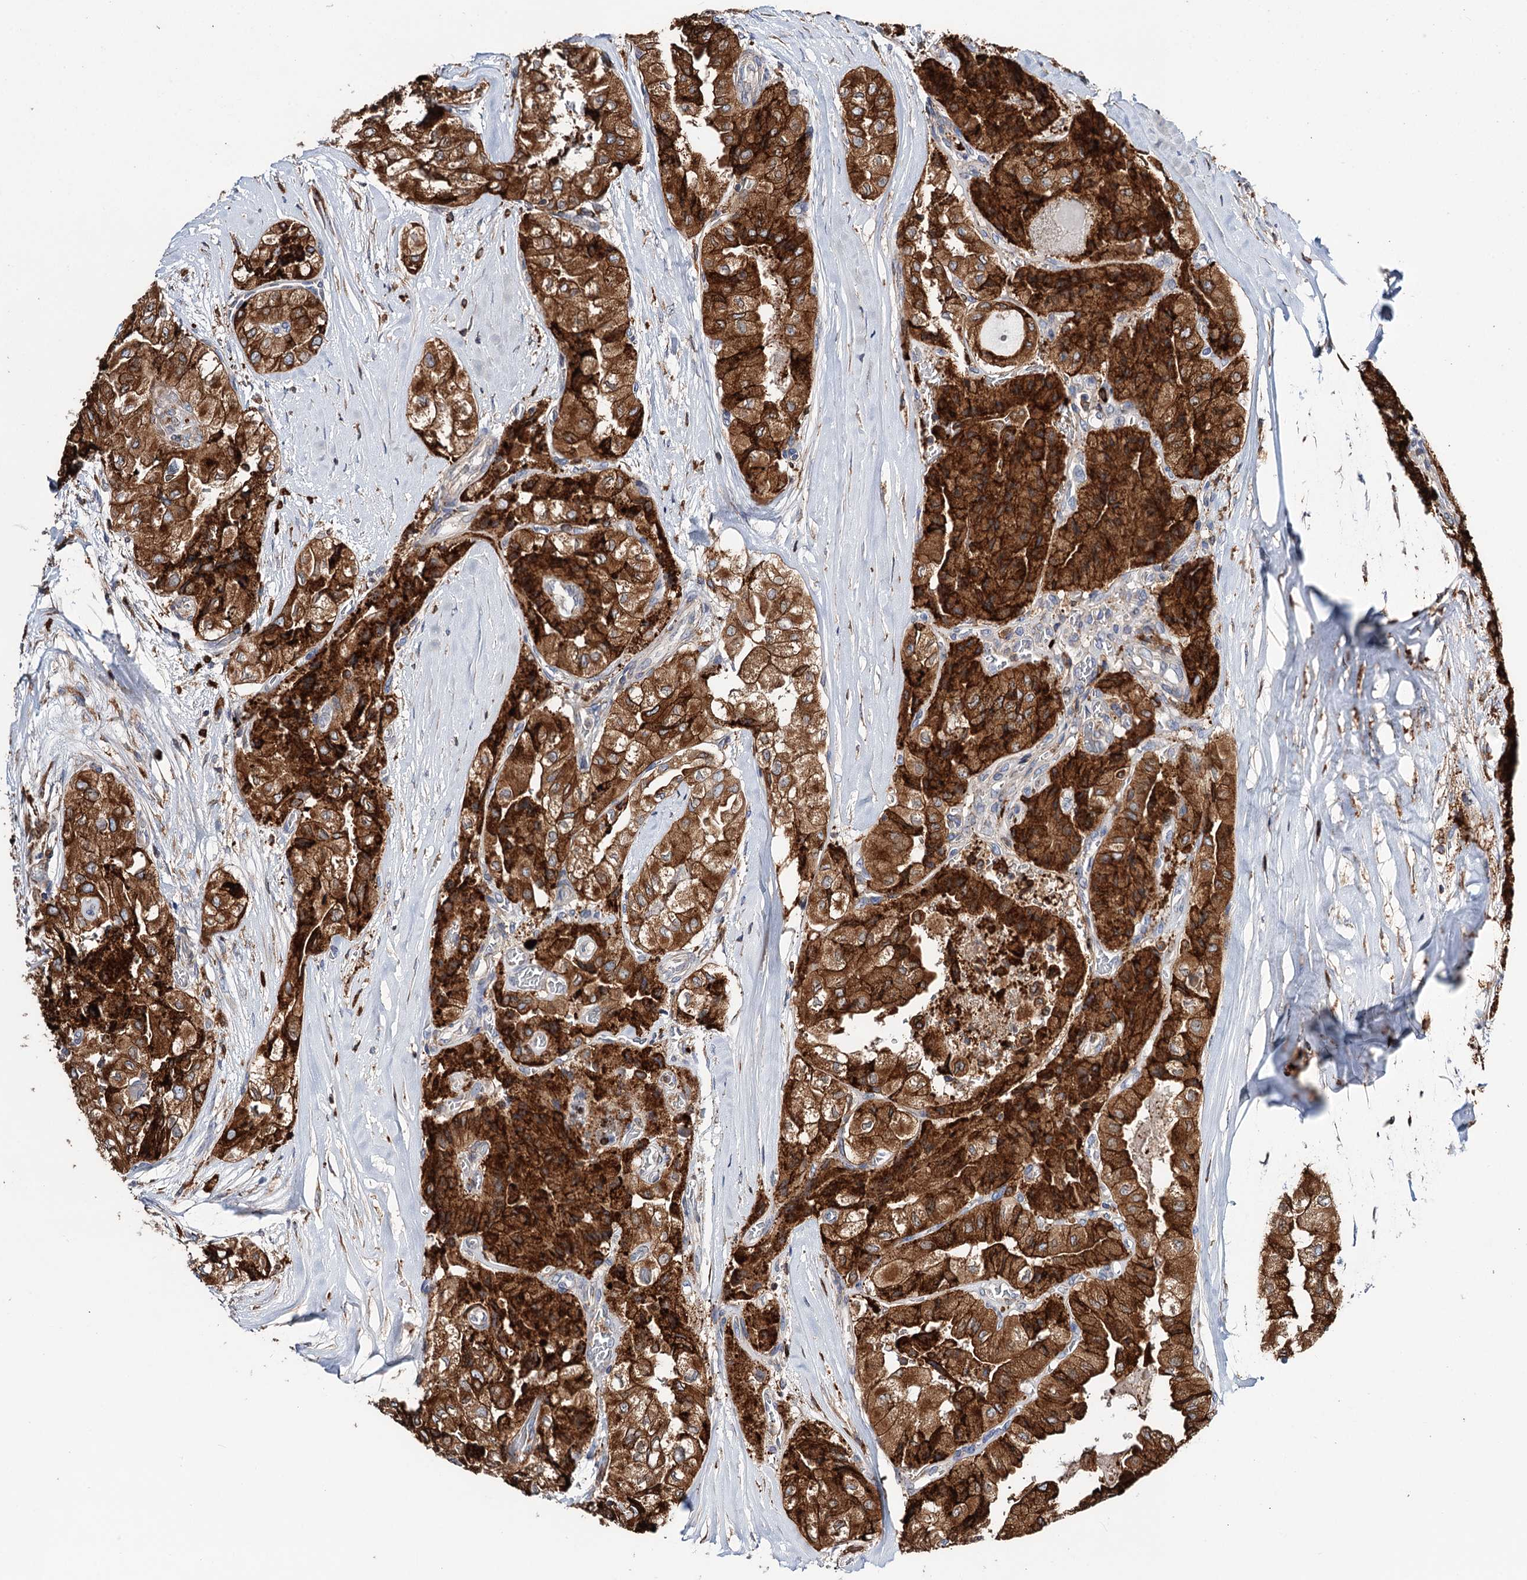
{"staining": {"intensity": "strong", "quantity": ">75%", "location": "cytoplasmic/membranous"}, "tissue": "thyroid cancer", "cell_type": "Tumor cells", "image_type": "cancer", "snomed": [{"axis": "morphology", "description": "Papillary adenocarcinoma, NOS"}, {"axis": "topography", "description": "Thyroid gland"}], "caption": "Thyroid cancer was stained to show a protein in brown. There is high levels of strong cytoplasmic/membranous staining in approximately >75% of tumor cells. (Stains: DAB in brown, nuclei in blue, Microscopy: brightfield microscopy at high magnification).", "gene": "ERP29", "patient": {"sex": "female", "age": 59}}